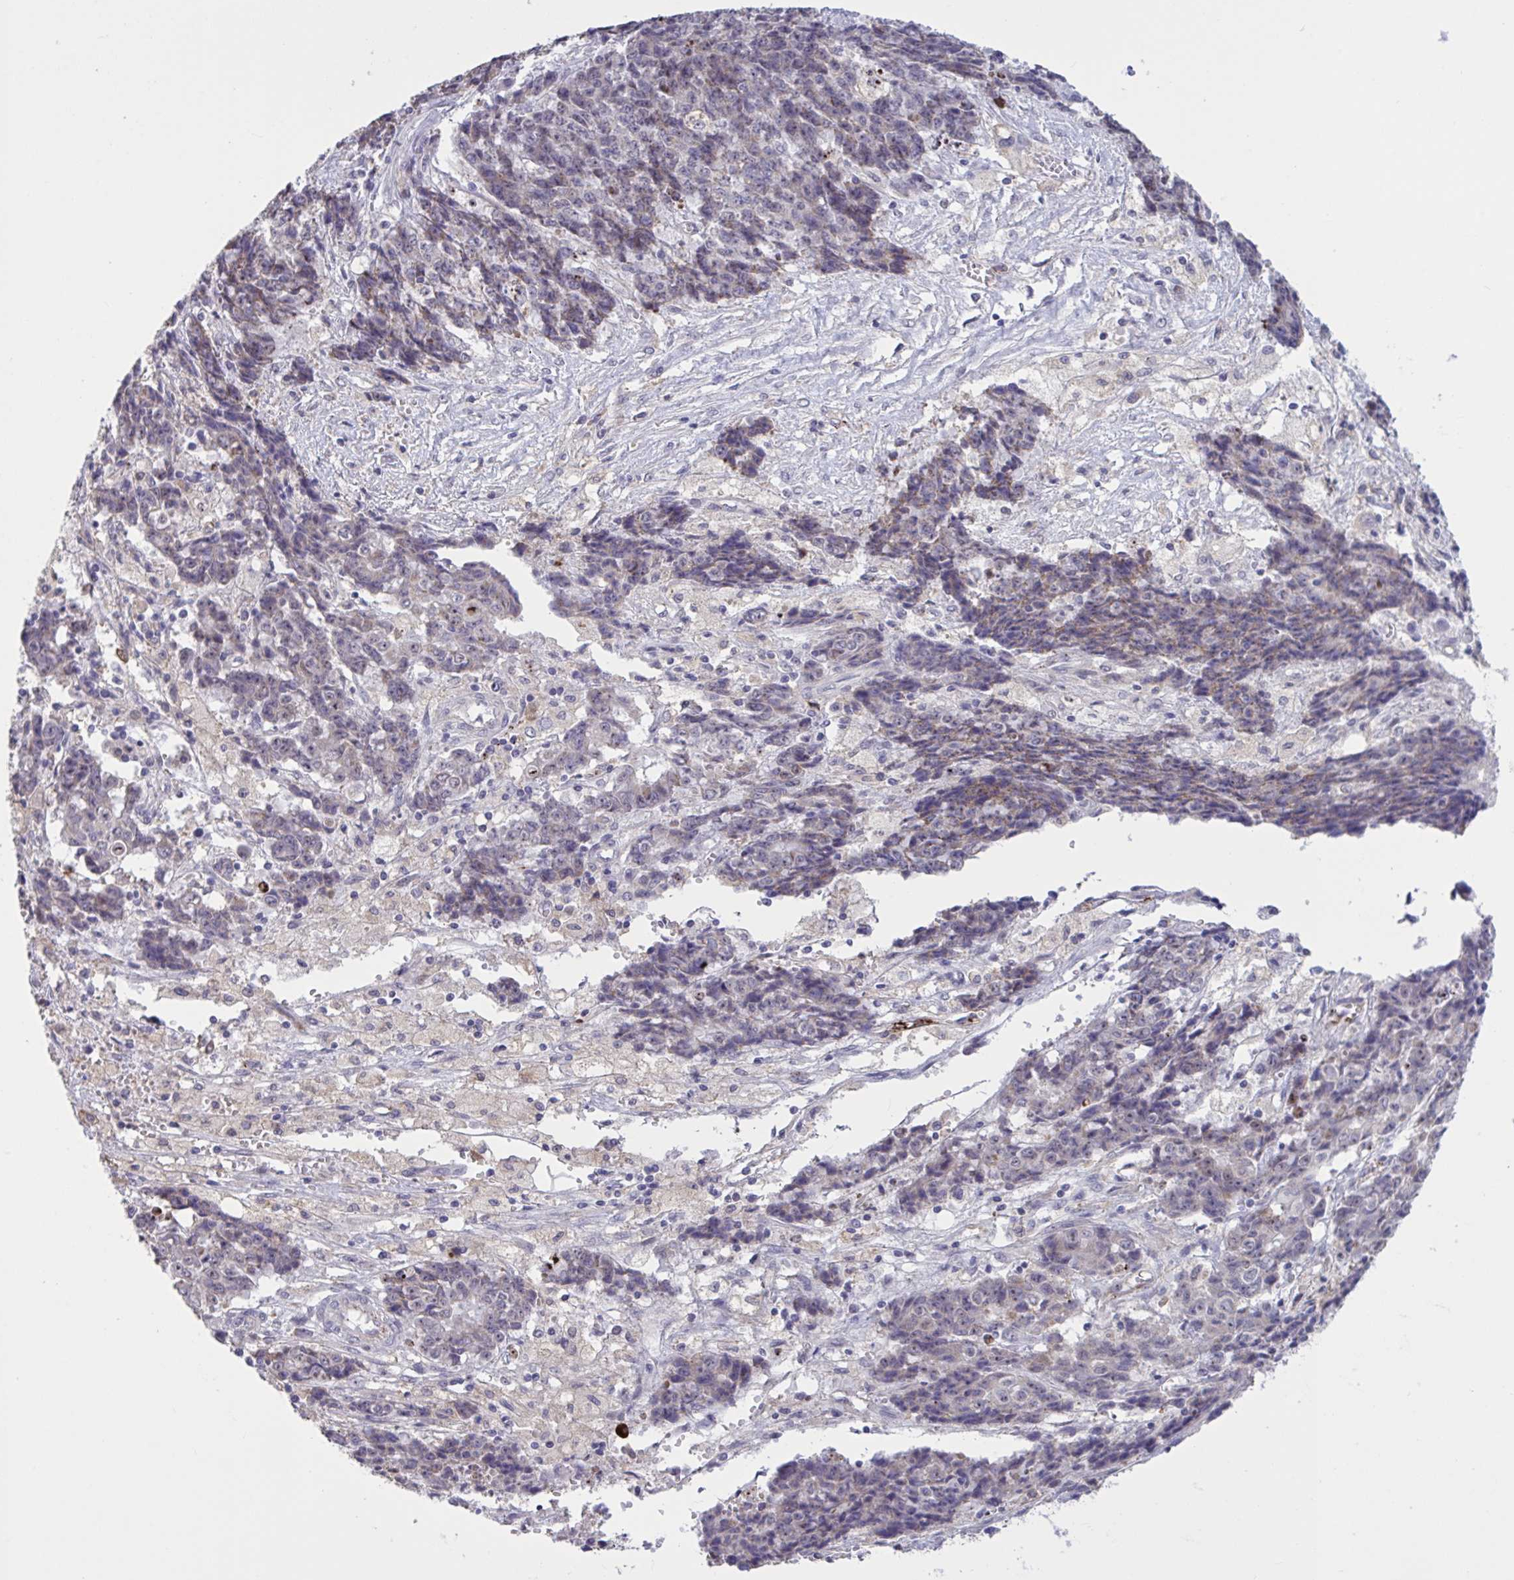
{"staining": {"intensity": "weak", "quantity": "25%-75%", "location": "cytoplasmic/membranous"}, "tissue": "ovarian cancer", "cell_type": "Tumor cells", "image_type": "cancer", "snomed": [{"axis": "morphology", "description": "Carcinoma, endometroid"}, {"axis": "topography", "description": "Ovary"}], "caption": "A micrograph of ovarian cancer (endometroid carcinoma) stained for a protein demonstrates weak cytoplasmic/membranous brown staining in tumor cells.", "gene": "CD101", "patient": {"sex": "female", "age": 42}}